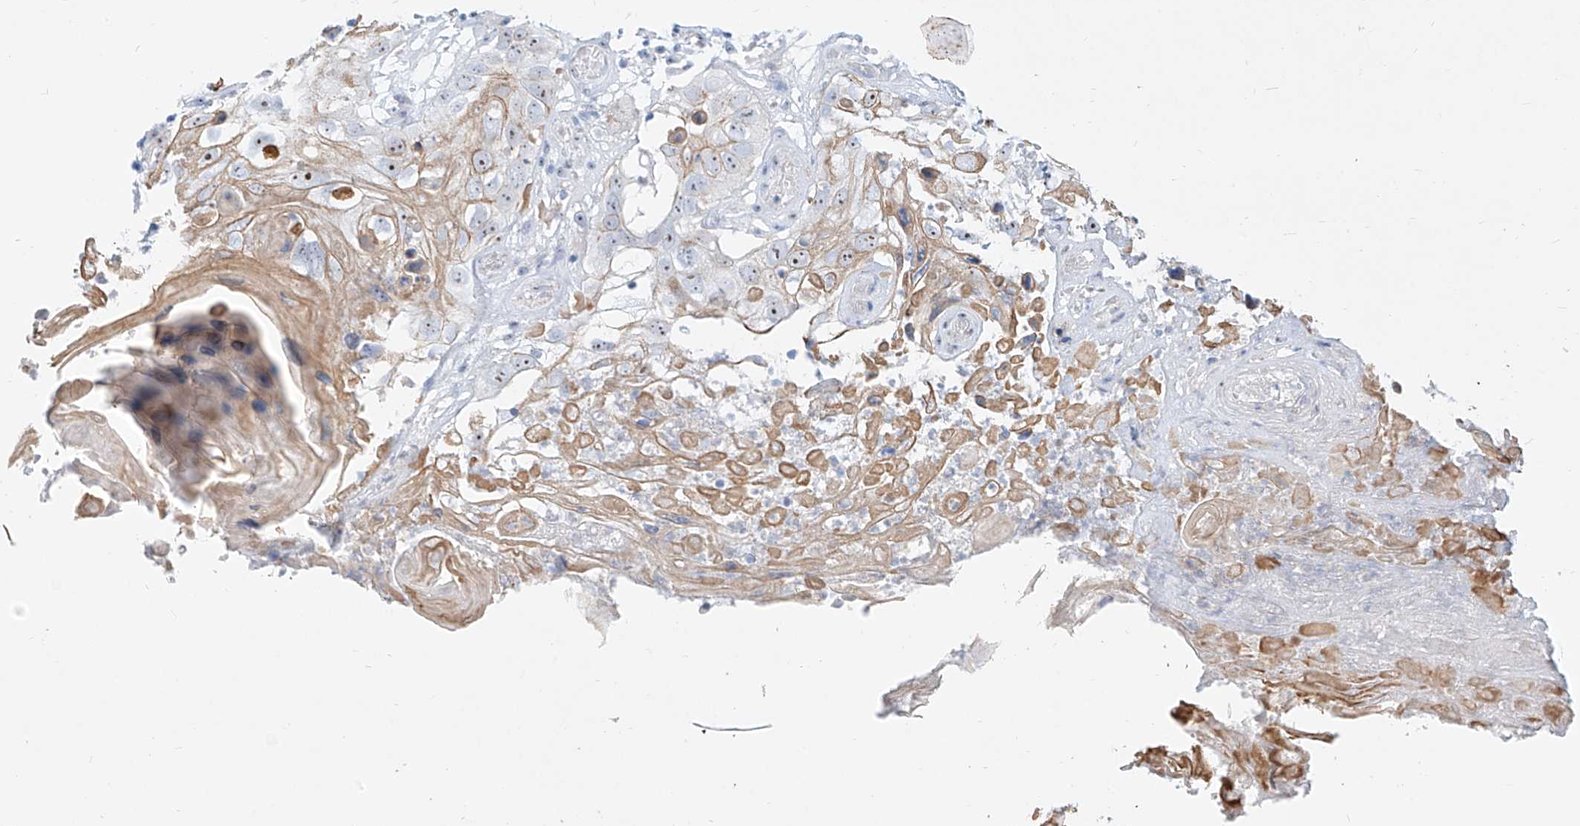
{"staining": {"intensity": "moderate", "quantity": "<25%", "location": "cytoplasmic/membranous,nuclear"}, "tissue": "skin cancer", "cell_type": "Tumor cells", "image_type": "cancer", "snomed": [{"axis": "morphology", "description": "Squamous cell carcinoma, NOS"}, {"axis": "topography", "description": "Skin"}], "caption": "Skin squamous cell carcinoma was stained to show a protein in brown. There is low levels of moderate cytoplasmic/membranous and nuclear staining in about <25% of tumor cells.", "gene": "SNU13", "patient": {"sex": "male", "age": 55}}